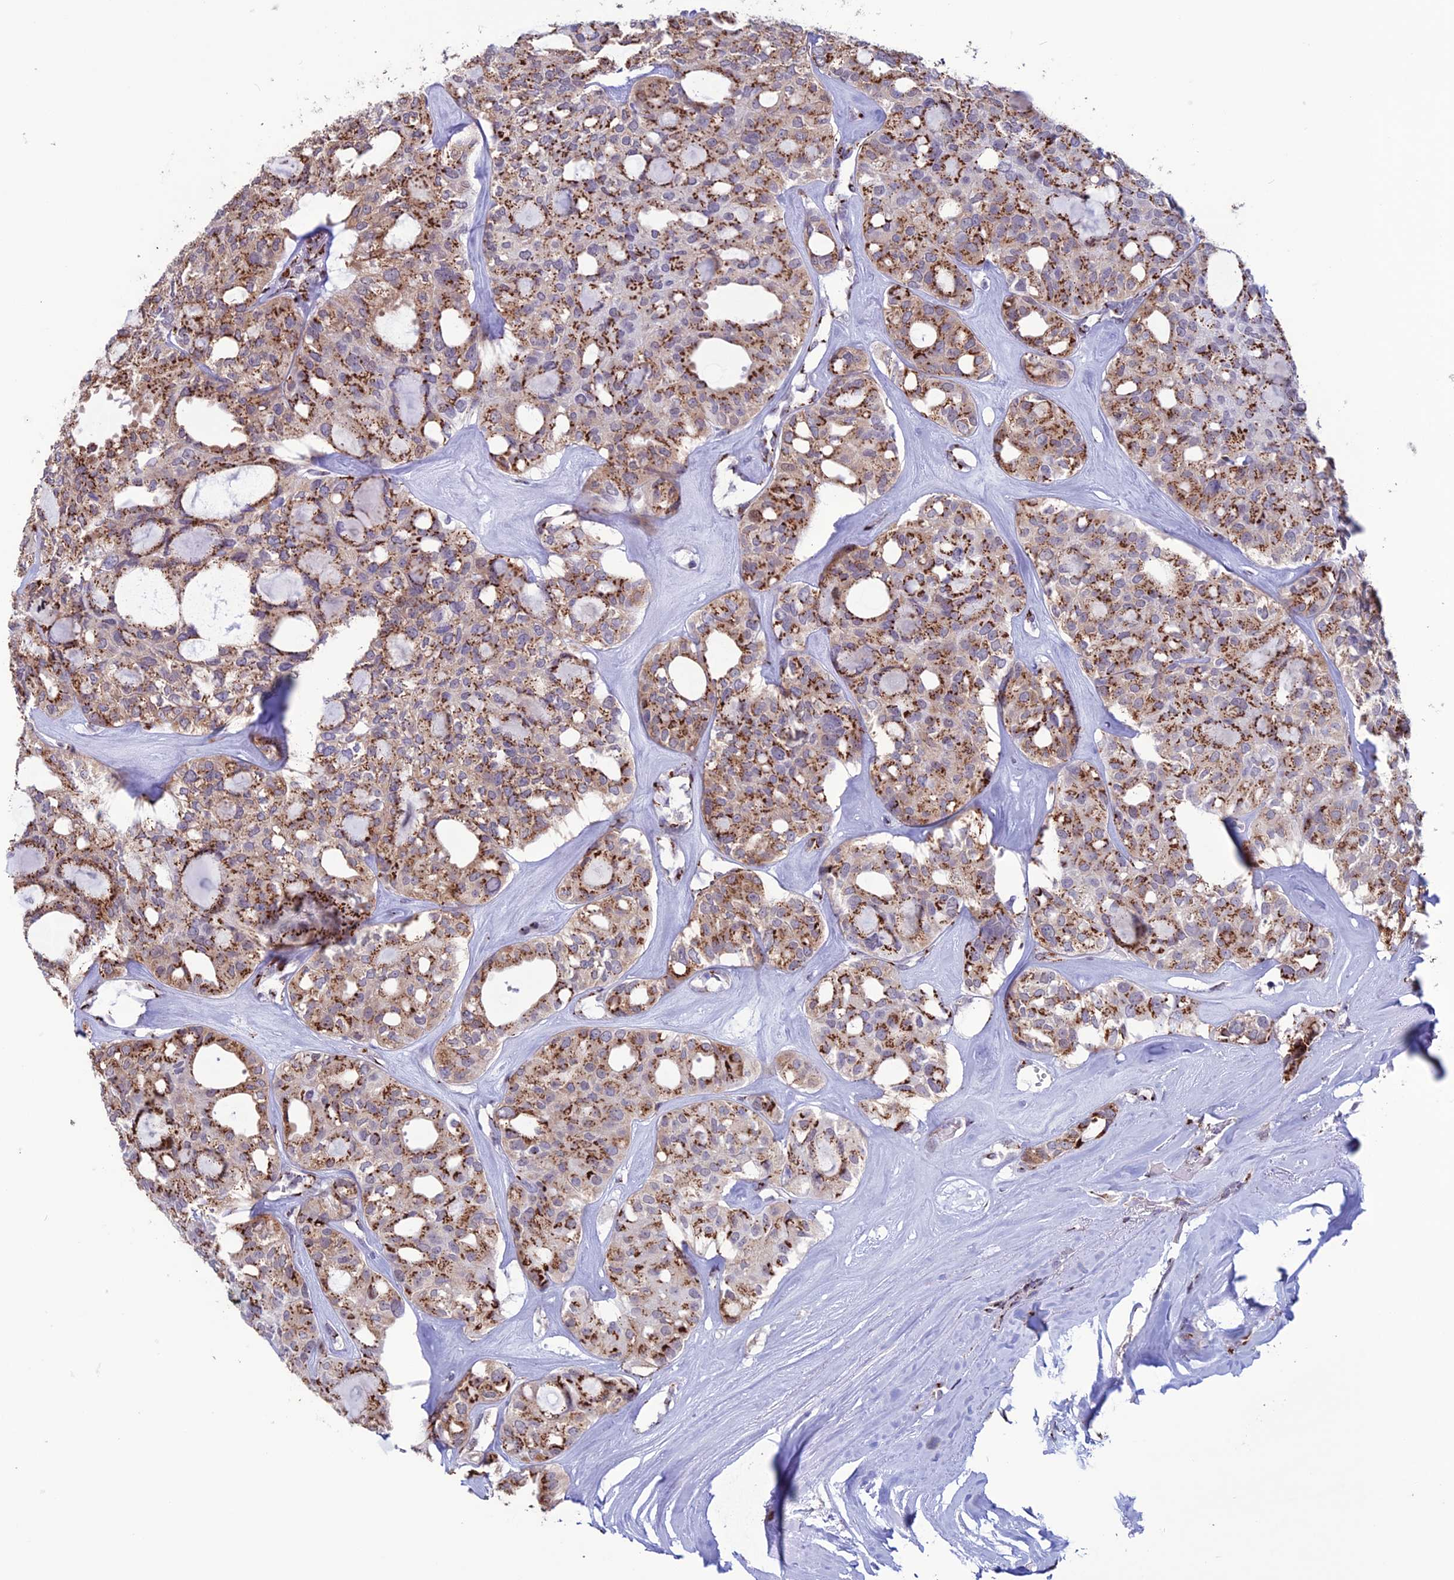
{"staining": {"intensity": "strong", "quantity": "25%-75%", "location": "cytoplasmic/membranous"}, "tissue": "thyroid cancer", "cell_type": "Tumor cells", "image_type": "cancer", "snomed": [{"axis": "morphology", "description": "Follicular adenoma carcinoma, NOS"}, {"axis": "topography", "description": "Thyroid gland"}], "caption": "Brown immunohistochemical staining in thyroid cancer exhibits strong cytoplasmic/membranous positivity in approximately 25%-75% of tumor cells.", "gene": "PLEKHA4", "patient": {"sex": "male", "age": 75}}